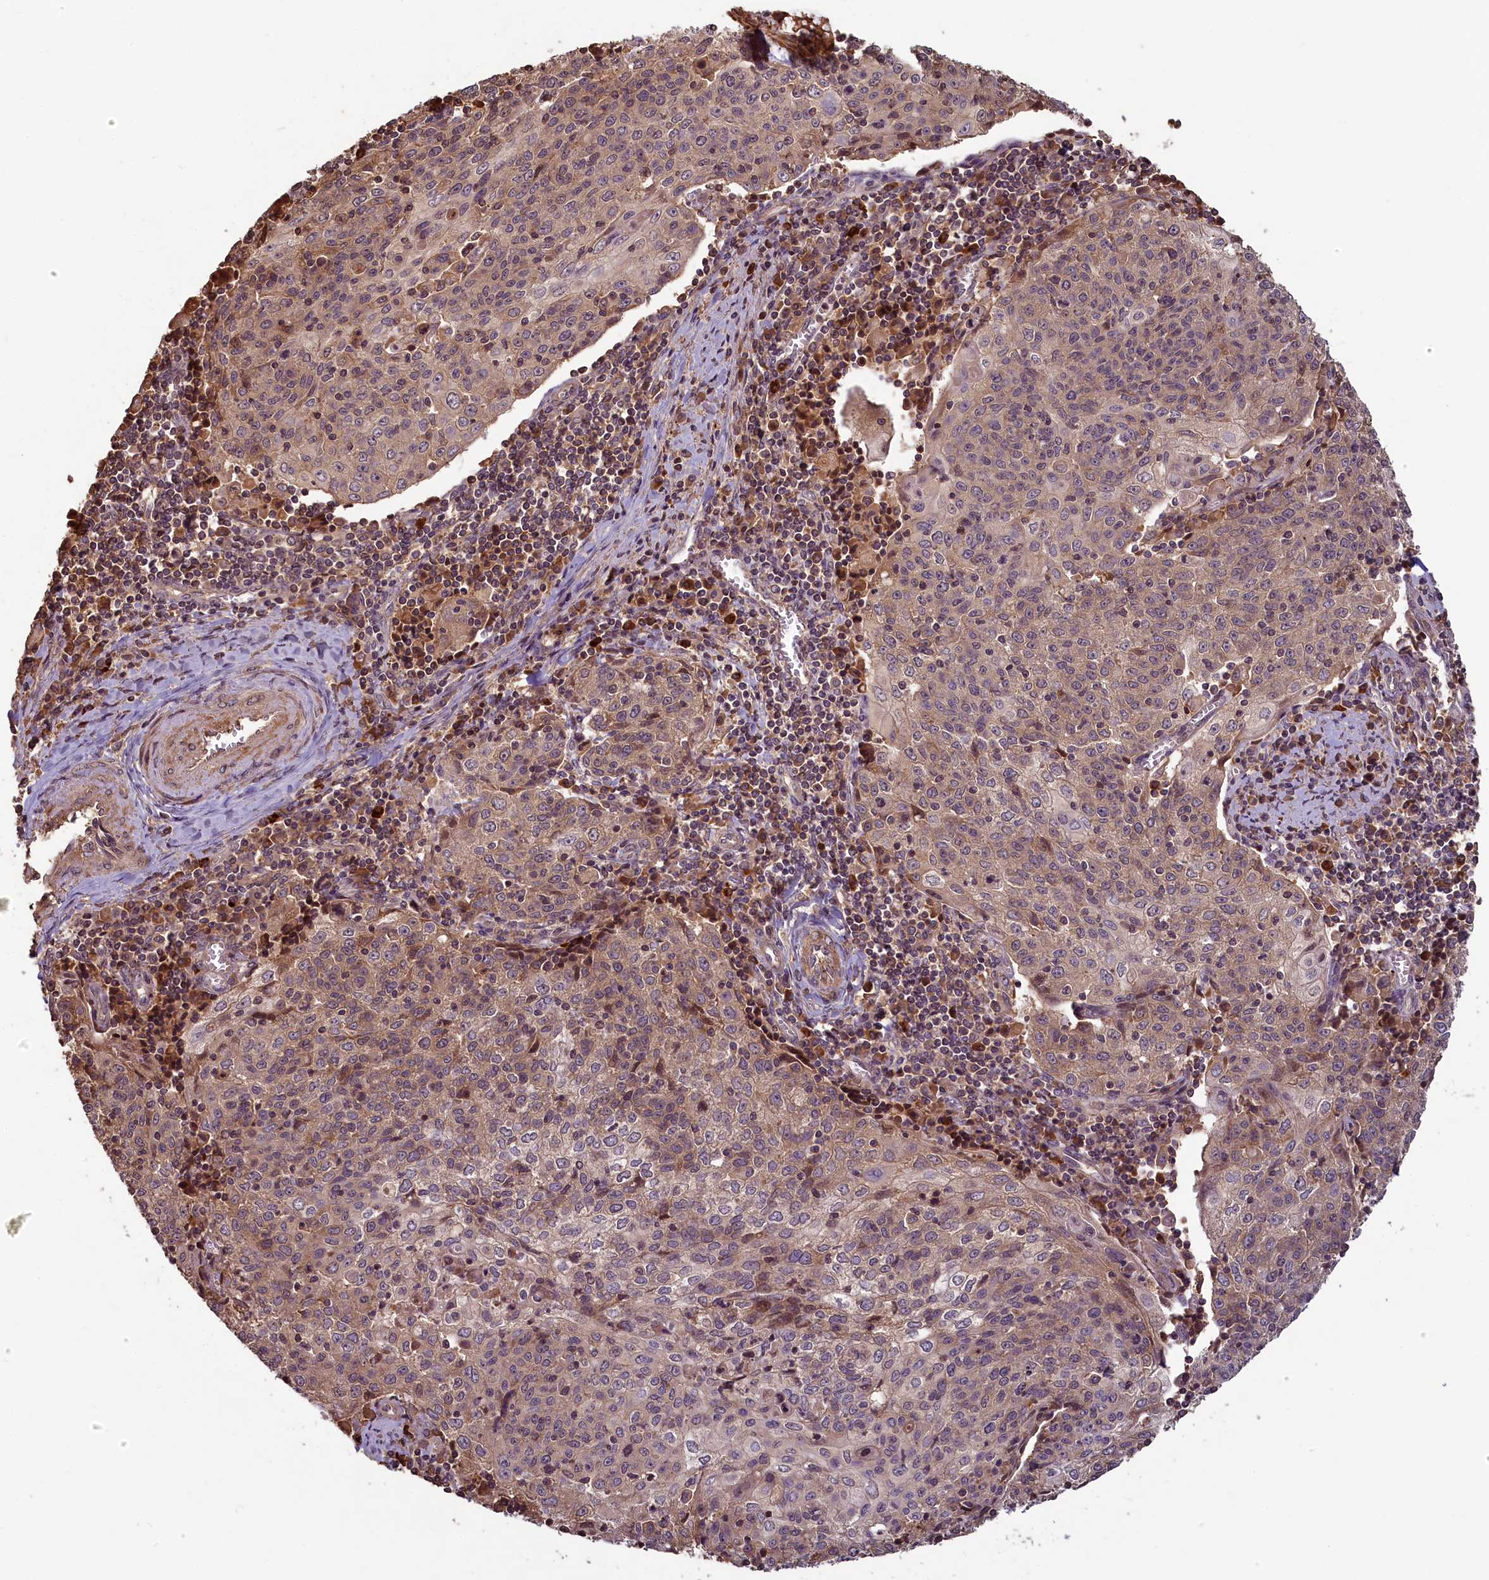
{"staining": {"intensity": "weak", "quantity": ">75%", "location": "cytoplasmic/membranous"}, "tissue": "cervical cancer", "cell_type": "Tumor cells", "image_type": "cancer", "snomed": [{"axis": "morphology", "description": "Squamous cell carcinoma, NOS"}, {"axis": "topography", "description": "Cervix"}], "caption": "Immunohistochemical staining of human cervical cancer displays low levels of weak cytoplasmic/membranous protein expression in about >75% of tumor cells. The staining was performed using DAB, with brown indicating positive protein expression. Nuclei are stained blue with hematoxylin.", "gene": "NUDT6", "patient": {"sex": "female", "age": 48}}